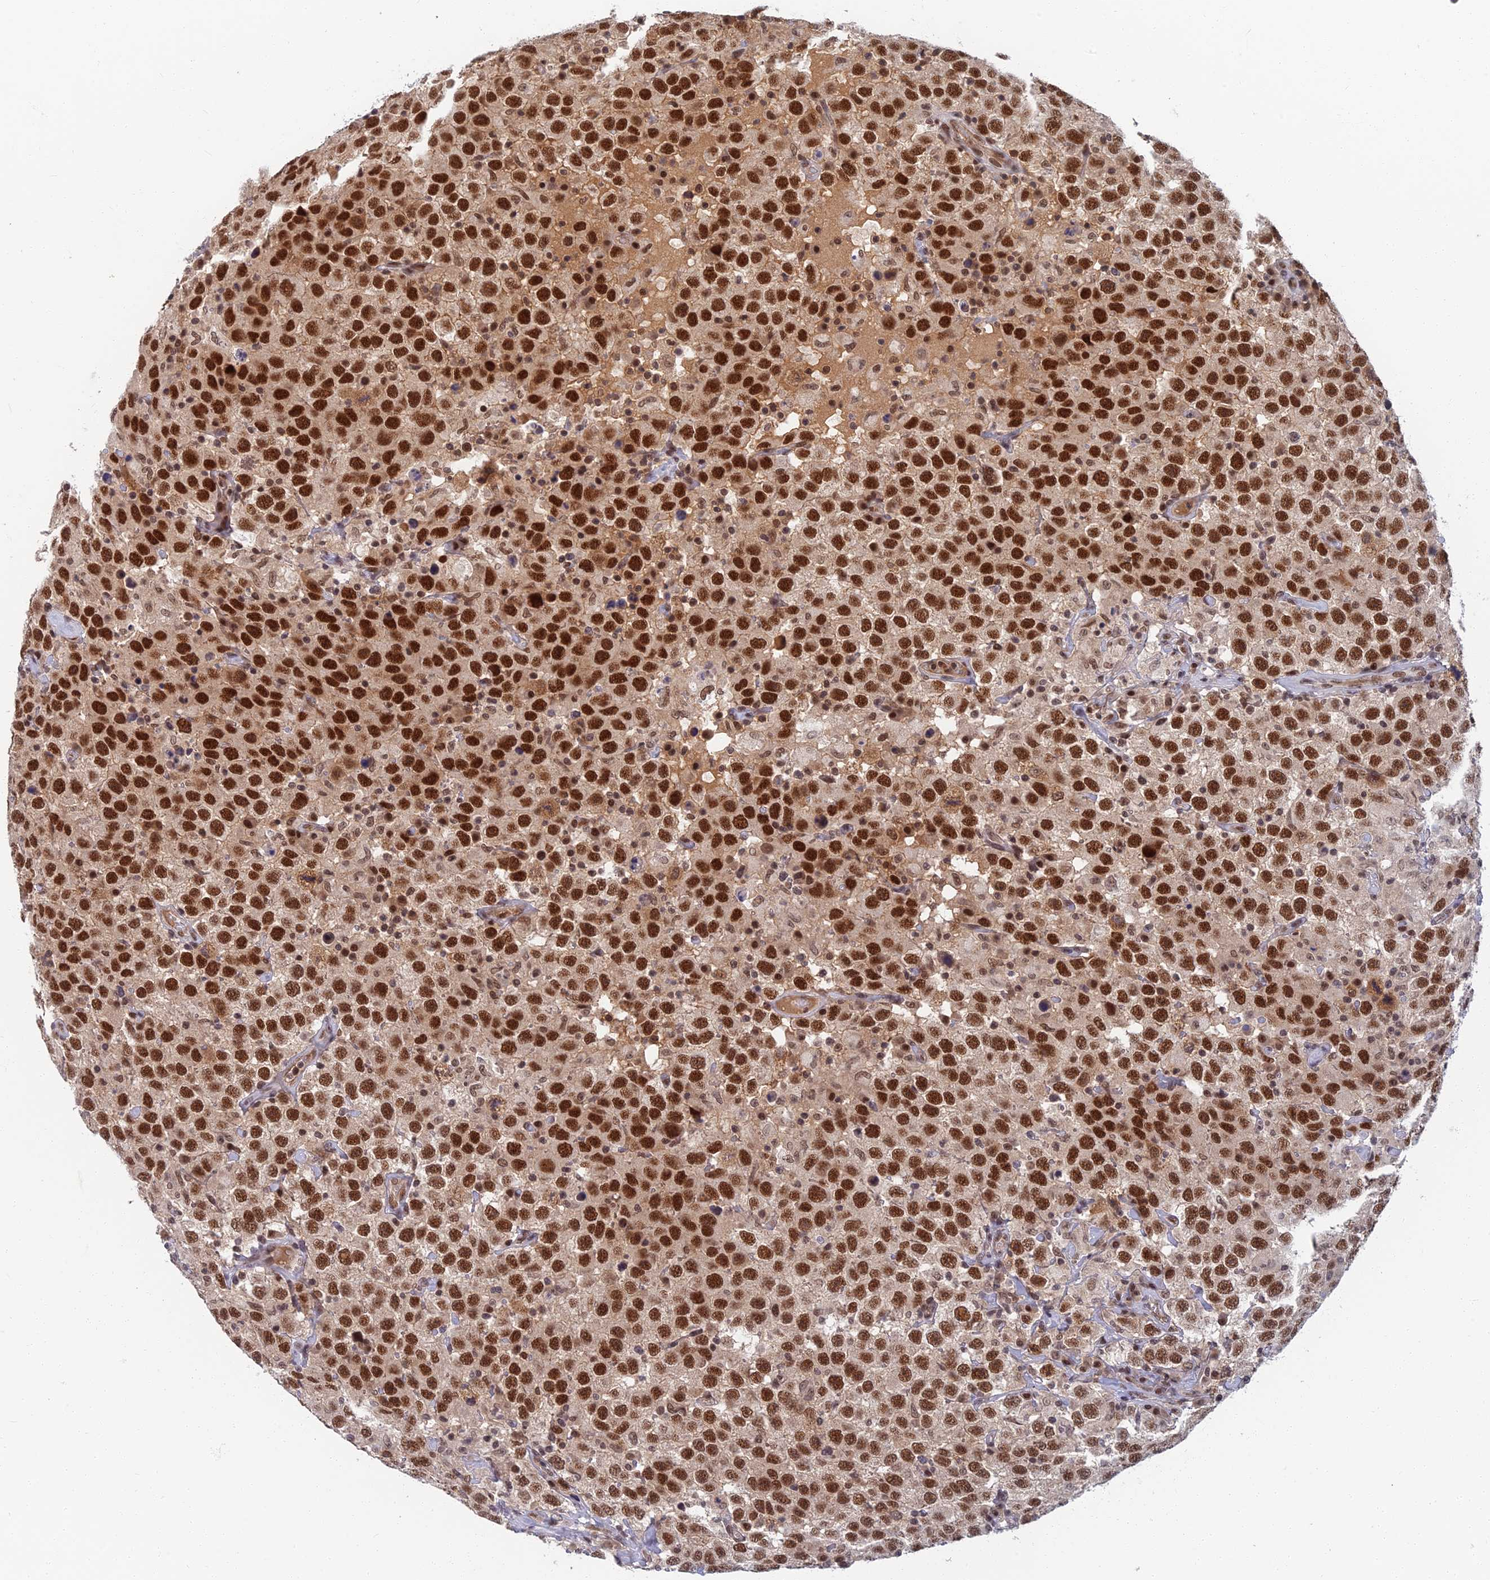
{"staining": {"intensity": "strong", "quantity": ">75%", "location": "nuclear"}, "tissue": "testis cancer", "cell_type": "Tumor cells", "image_type": "cancer", "snomed": [{"axis": "morphology", "description": "Seminoma, NOS"}, {"axis": "topography", "description": "Testis"}], "caption": "Strong nuclear protein positivity is identified in approximately >75% of tumor cells in seminoma (testis). (IHC, brightfield microscopy, high magnification).", "gene": "TCEA2", "patient": {"sex": "male", "age": 41}}